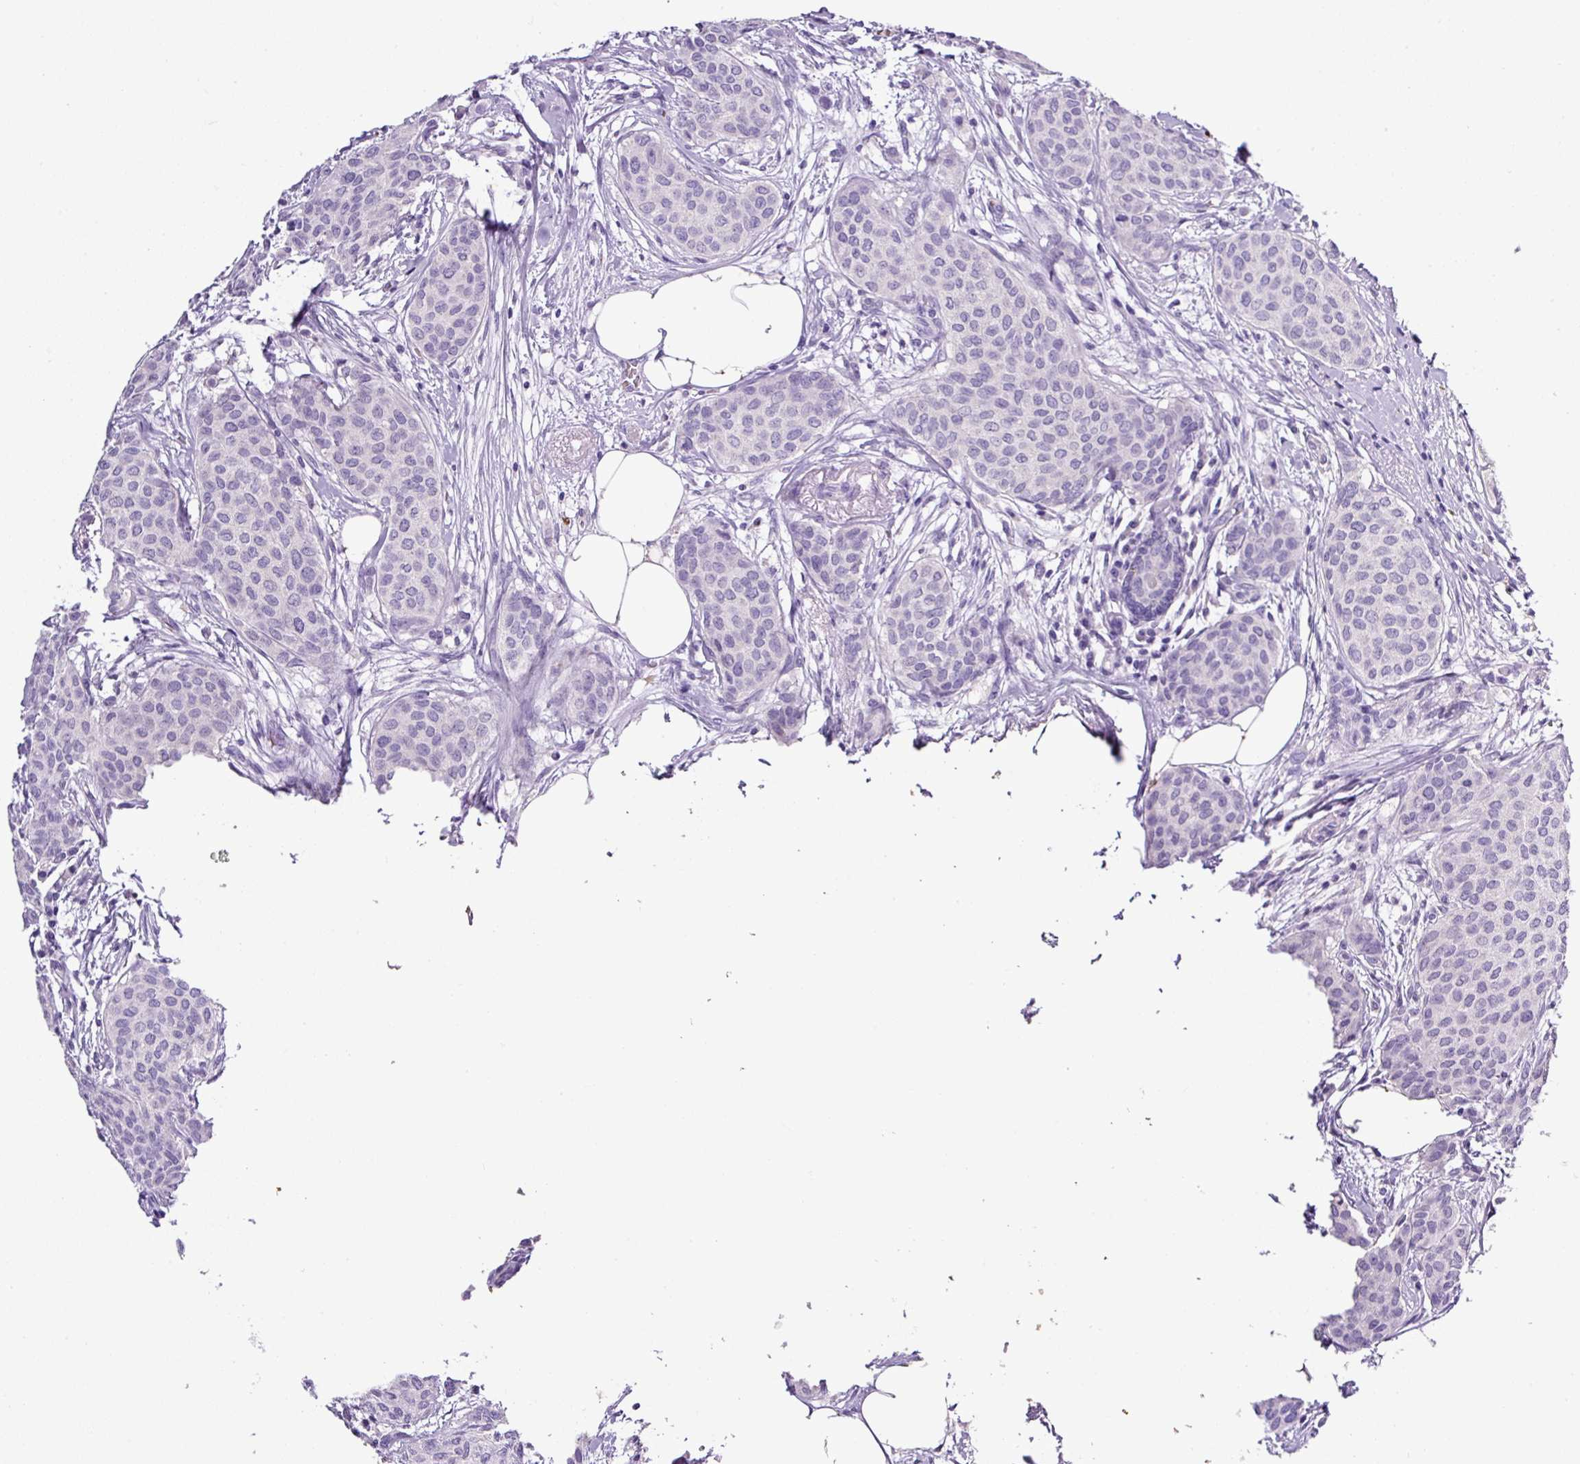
{"staining": {"intensity": "negative", "quantity": "none", "location": "none"}, "tissue": "breast cancer", "cell_type": "Tumor cells", "image_type": "cancer", "snomed": [{"axis": "morphology", "description": "Duct carcinoma"}, {"axis": "topography", "description": "Breast"}], "caption": "Breast cancer (invasive ductal carcinoma) was stained to show a protein in brown. There is no significant expression in tumor cells. (Brightfield microscopy of DAB (3,3'-diaminobenzidine) immunohistochemistry at high magnification).", "gene": "SP8", "patient": {"sex": "female", "age": 47}}